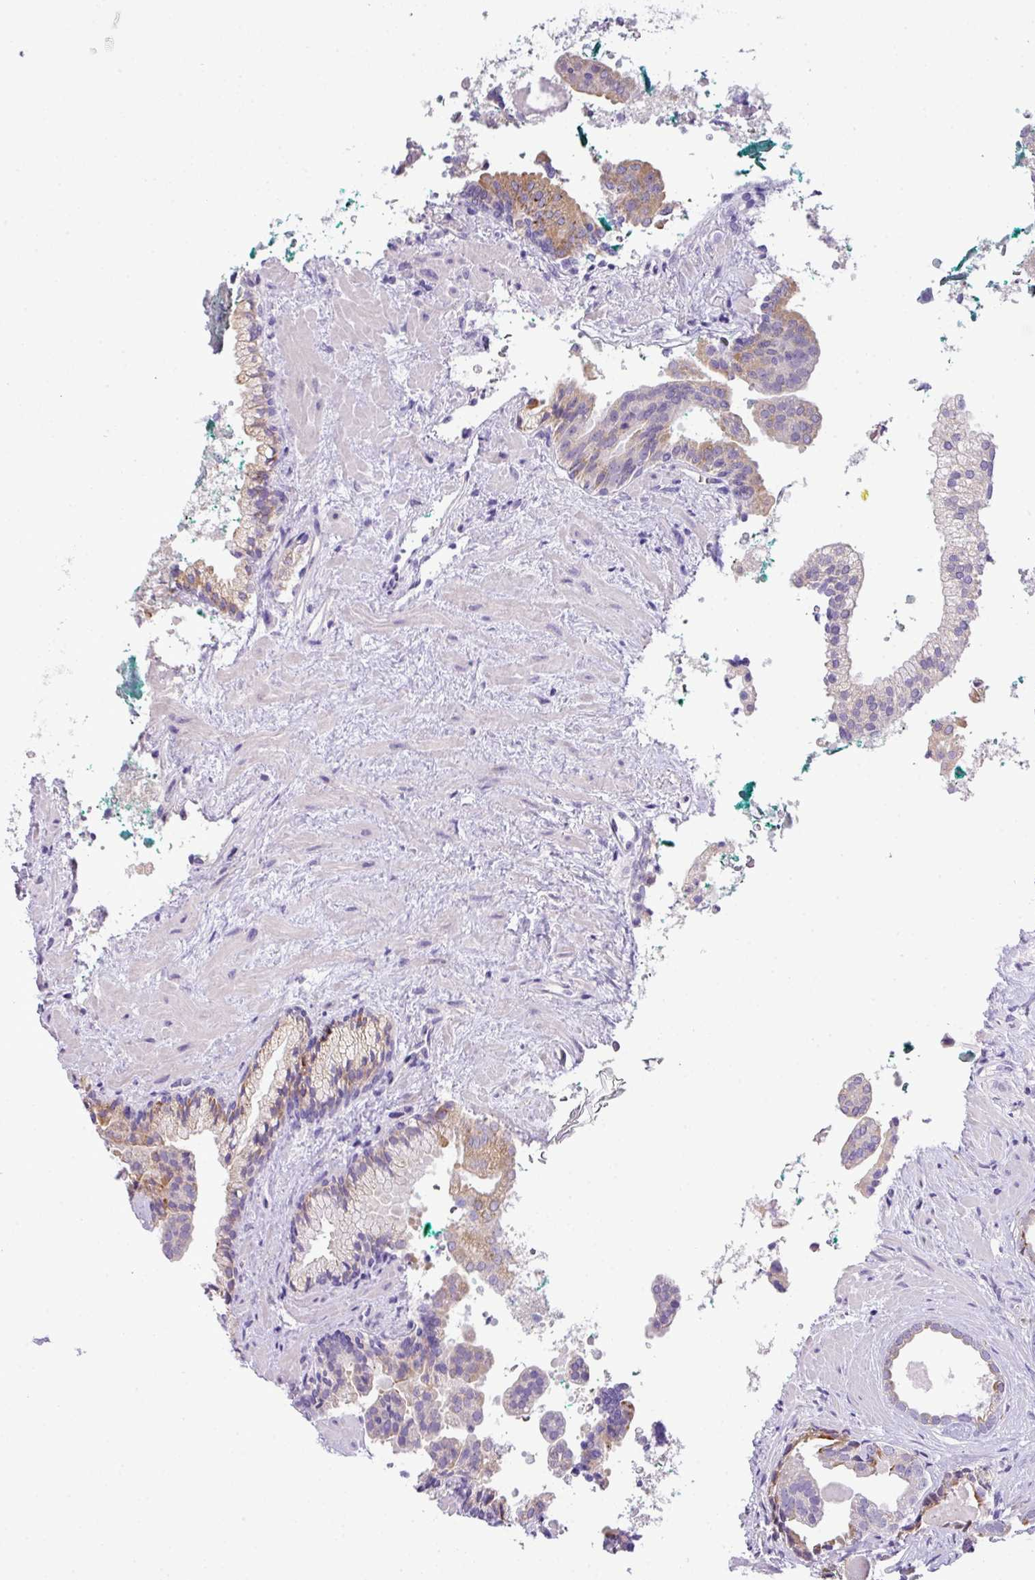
{"staining": {"intensity": "negative", "quantity": "none", "location": "none"}, "tissue": "prostate cancer", "cell_type": "Tumor cells", "image_type": "cancer", "snomed": [{"axis": "morphology", "description": "Adenocarcinoma, High grade"}, {"axis": "topography", "description": "Prostate"}], "caption": "Immunohistochemistry (IHC) histopathology image of human prostate high-grade adenocarcinoma stained for a protein (brown), which reveals no positivity in tumor cells.", "gene": "PIK3R5", "patient": {"sex": "male", "age": 60}}